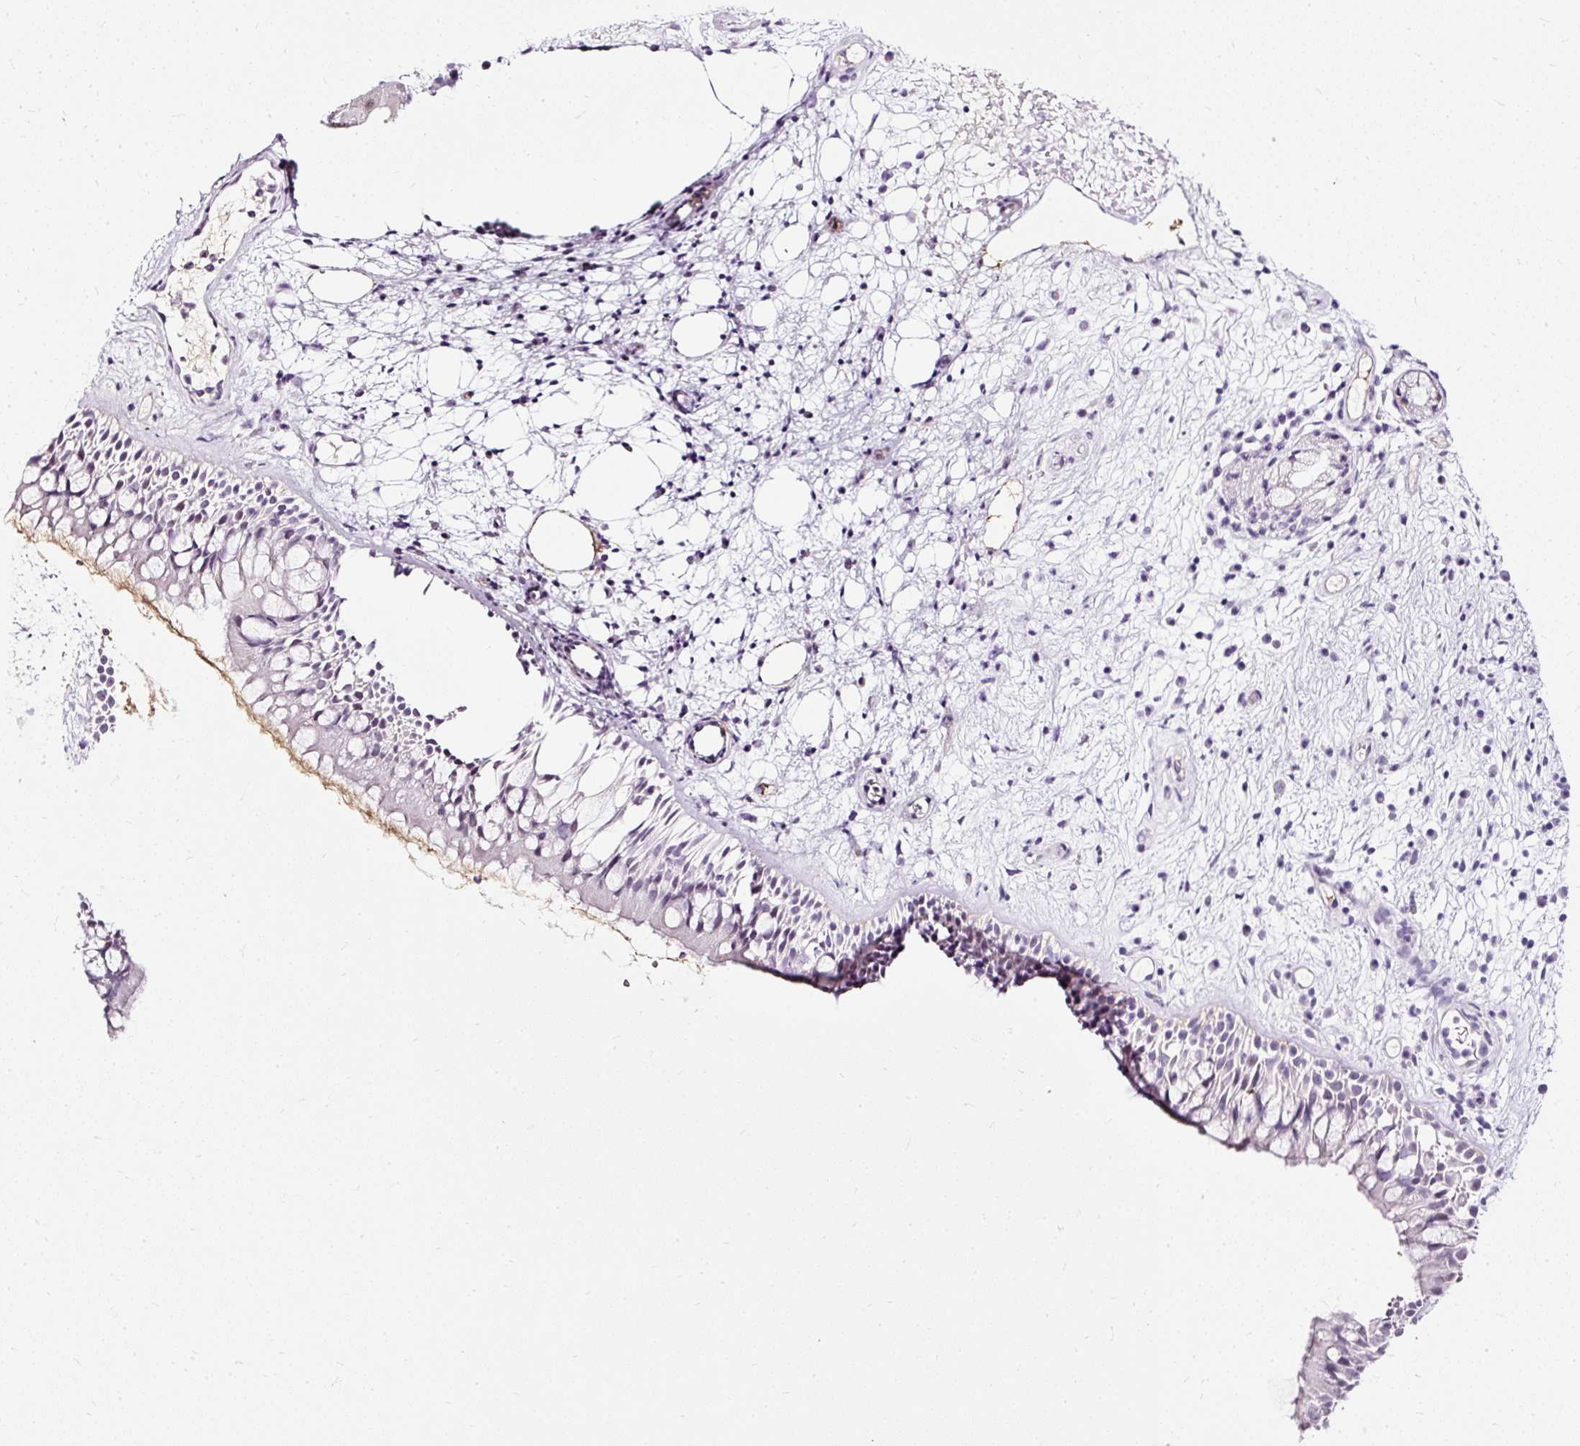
{"staining": {"intensity": "negative", "quantity": "none", "location": "none"}, "tissue": "nasopharynx", "cell_type": "Respiratory epithelial cells", "image_type": "normal", "snomed": [{"axis": "morphology", "description": "Normal tissue, NOS"}, {"axis": "morphology", "description": "Inflammation, NOS"}, {"axis": "topography", "description": "Nasopharynx"}], "caption": "An IHC histopathology image of unremarkable nasopharynx is shown. There is no staining in respiratory epithelial cells of nasopharynx. (DAB (3,3'-diaminobenzidine) immunohistochemistry, high magnification).", "gene": "PDE6B", "patient": {"sex": "male", "age": 54}}